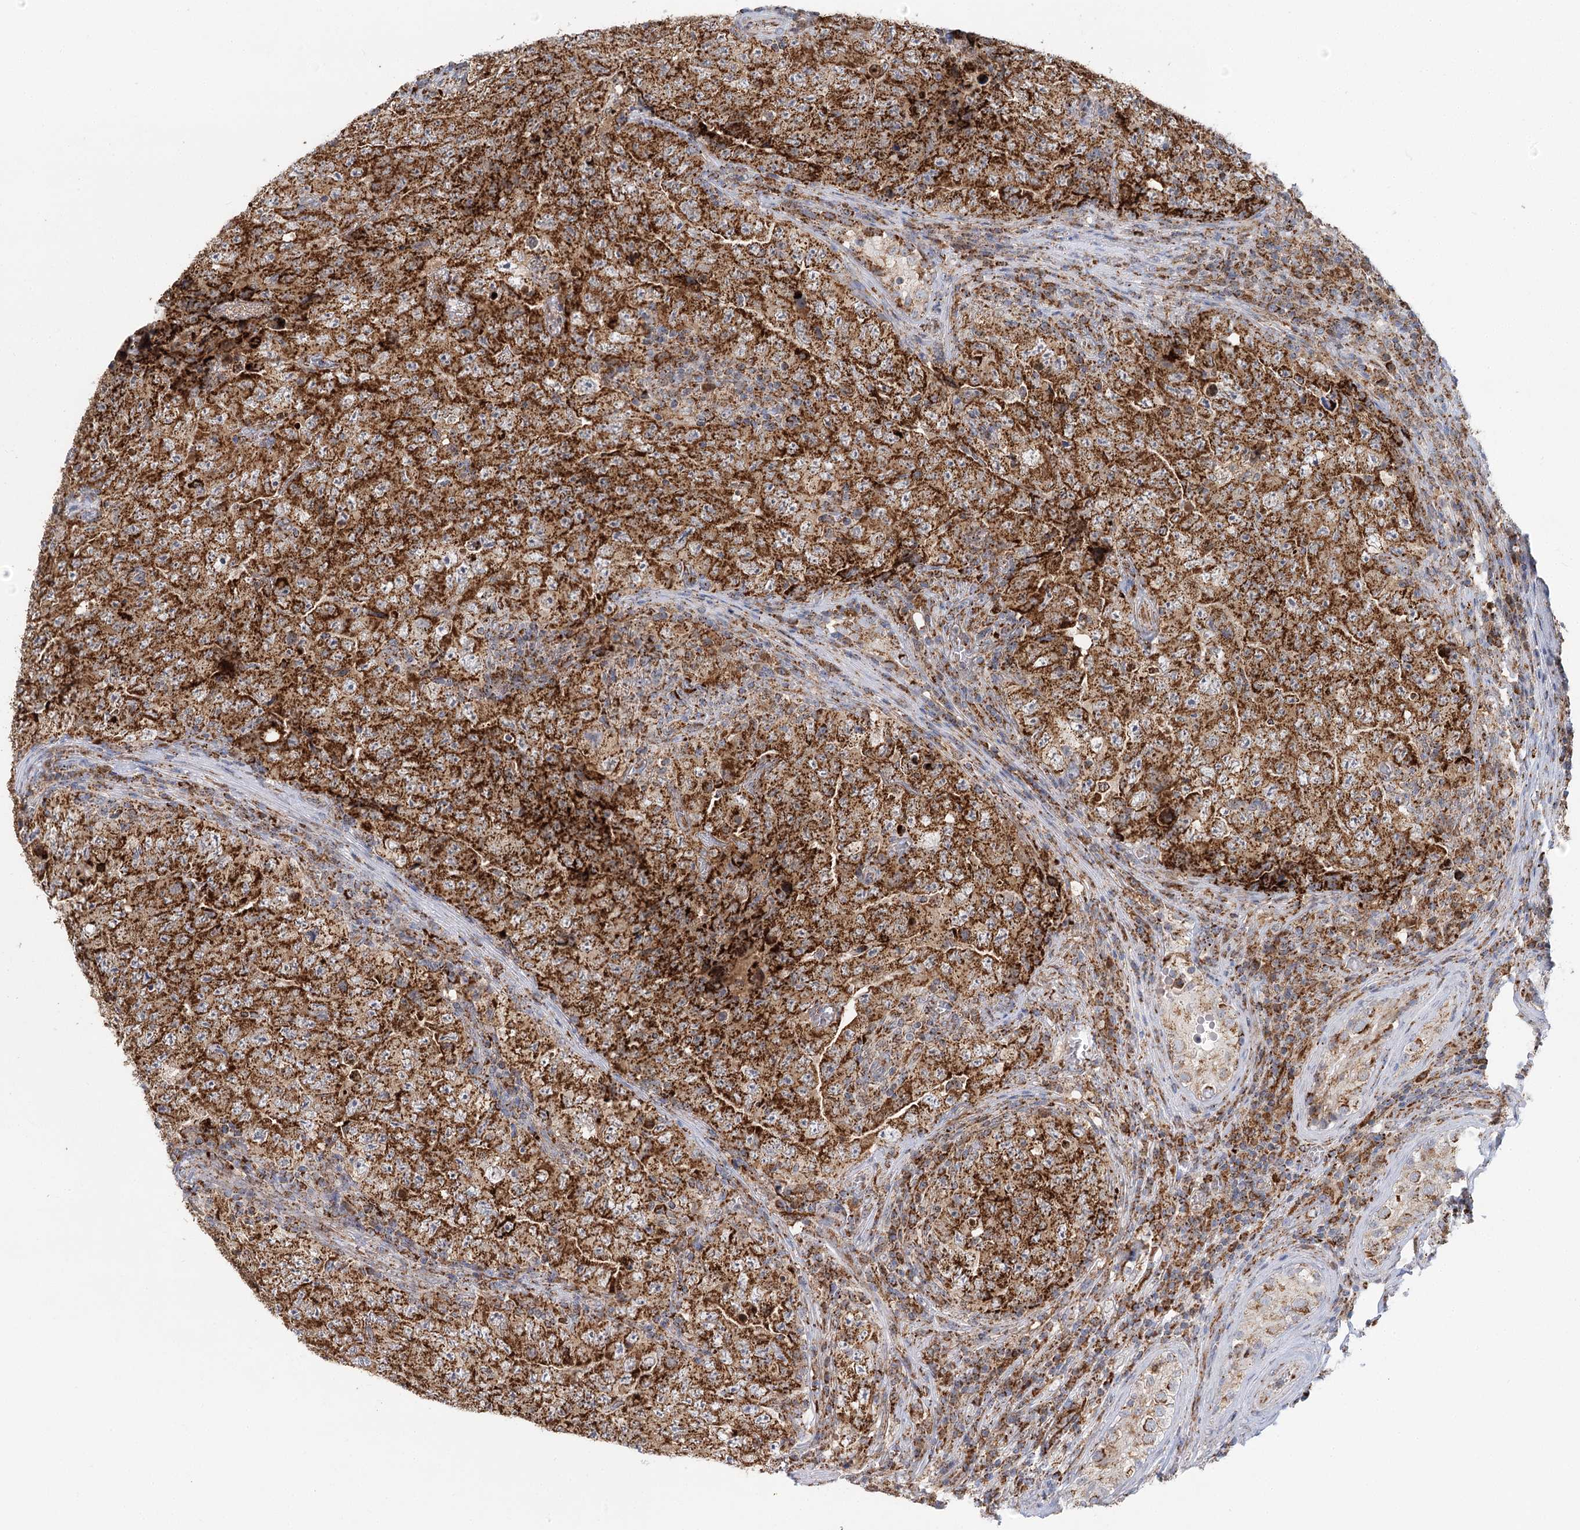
{"staining": {"intensity": "strong", "quantity": ">75%", "location": "cytoplasmic/membranous"}, "tissue": "testis cancer", "cell_type": "Tumor cells", "image_type": "cancer", "snomed": [{"axis": "morphology", "description": "Carcinoma, Embryonal, NOS"}, {"axis": "topography", "description": "Testis"}], "caption": "The image exhibits immunohistochemical staining of embryonal carcinoma (testis). There is strong cytoplasmic/membranous expression is seen in approximately >75% of tumor cells.", "gene": "TAS1R1", "patient": {"sex": "male", "age": 26}}